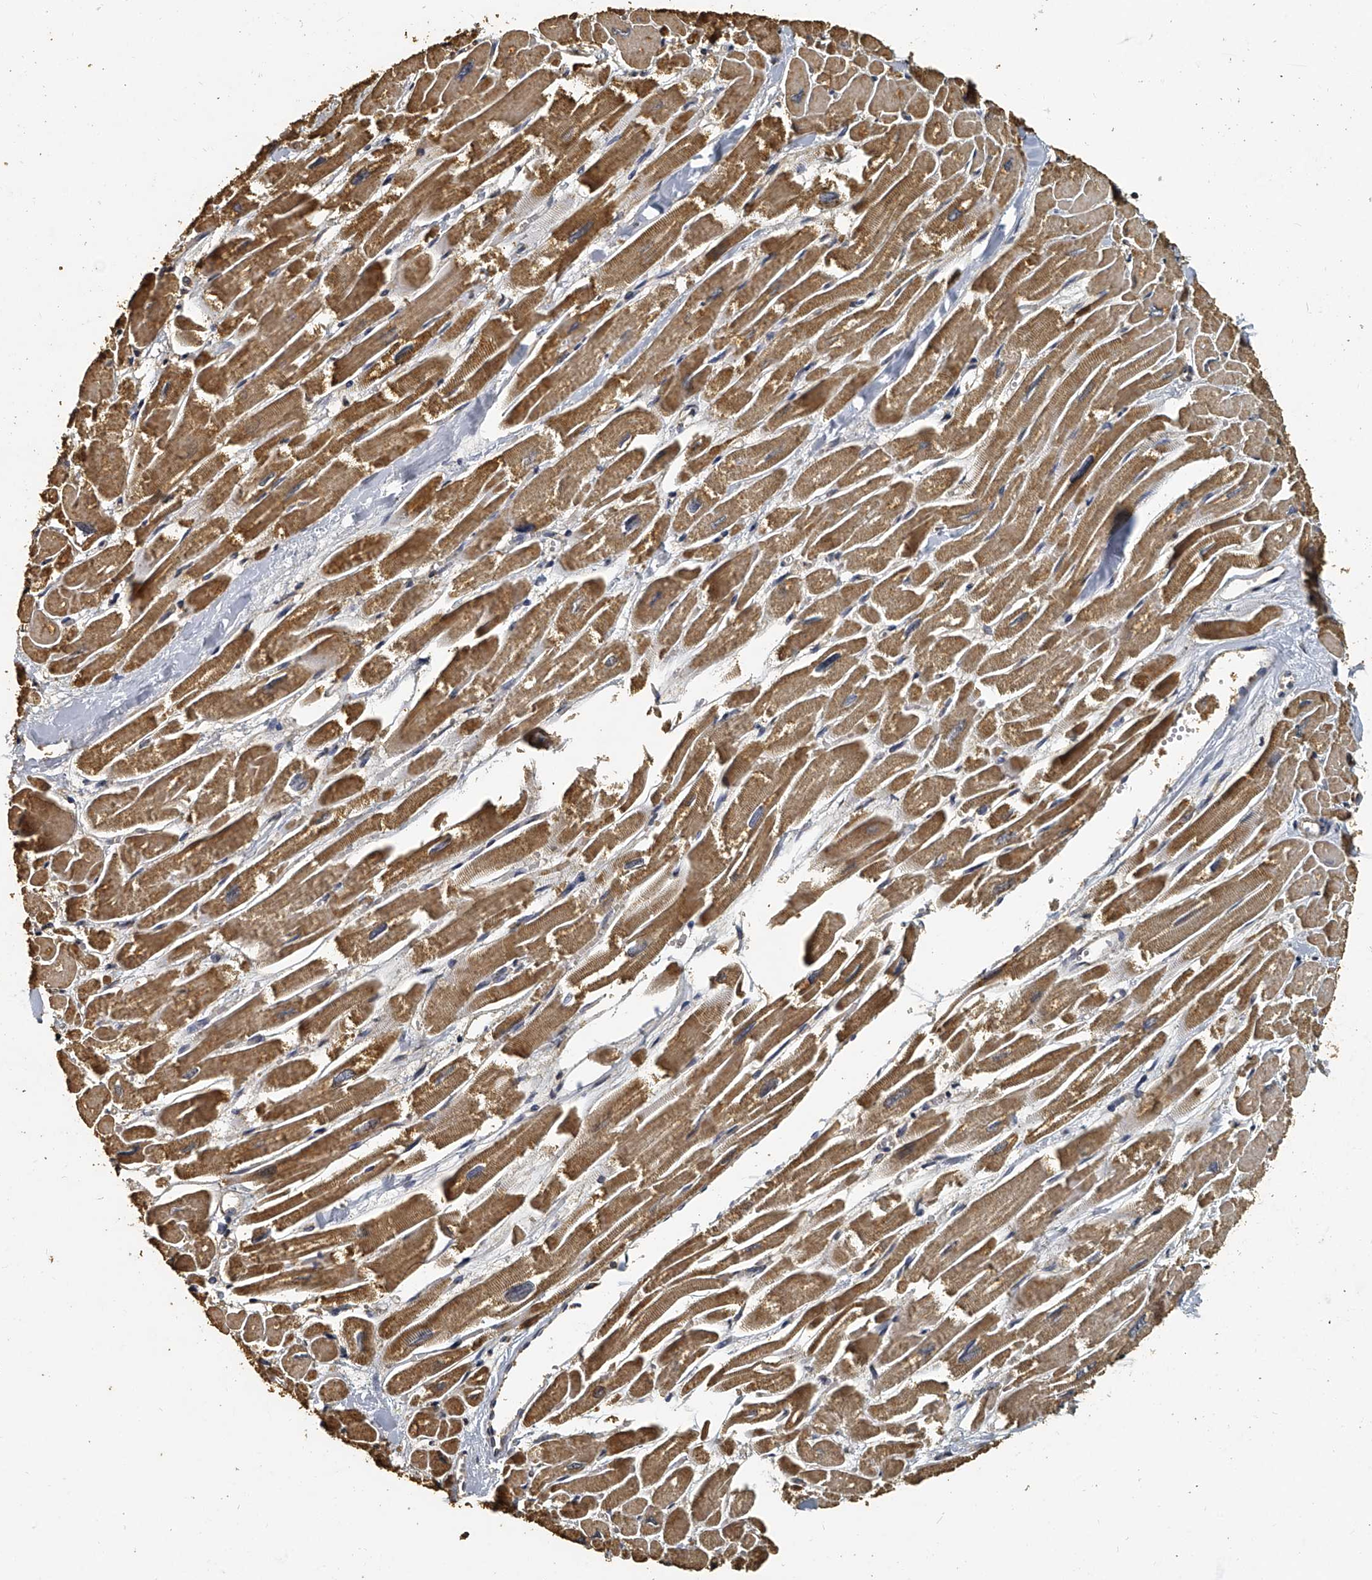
{"staining": {"intensity": "moderate", "quantity": ">75%", "location": "cytoplasmic/membranous"}, "tissue": "heart muscle", "cell_type": "Cardiomyocytes", "image_type": "normal", "snomed": [{"axis": "morphology", "description": "Normal tissue, NOS"}, {"axis": "topography", "description": "Heart"}], "caption": "IHC (DAB (3,3'-diaminobenzidine)) staining of unremarkable heart muscle reveals moderate cytoplasmic/membranous protein staining in about >75% of cardiomyocytes.", "gene": "MRPL28", "patient": {"sex": "male", "age": 54}}